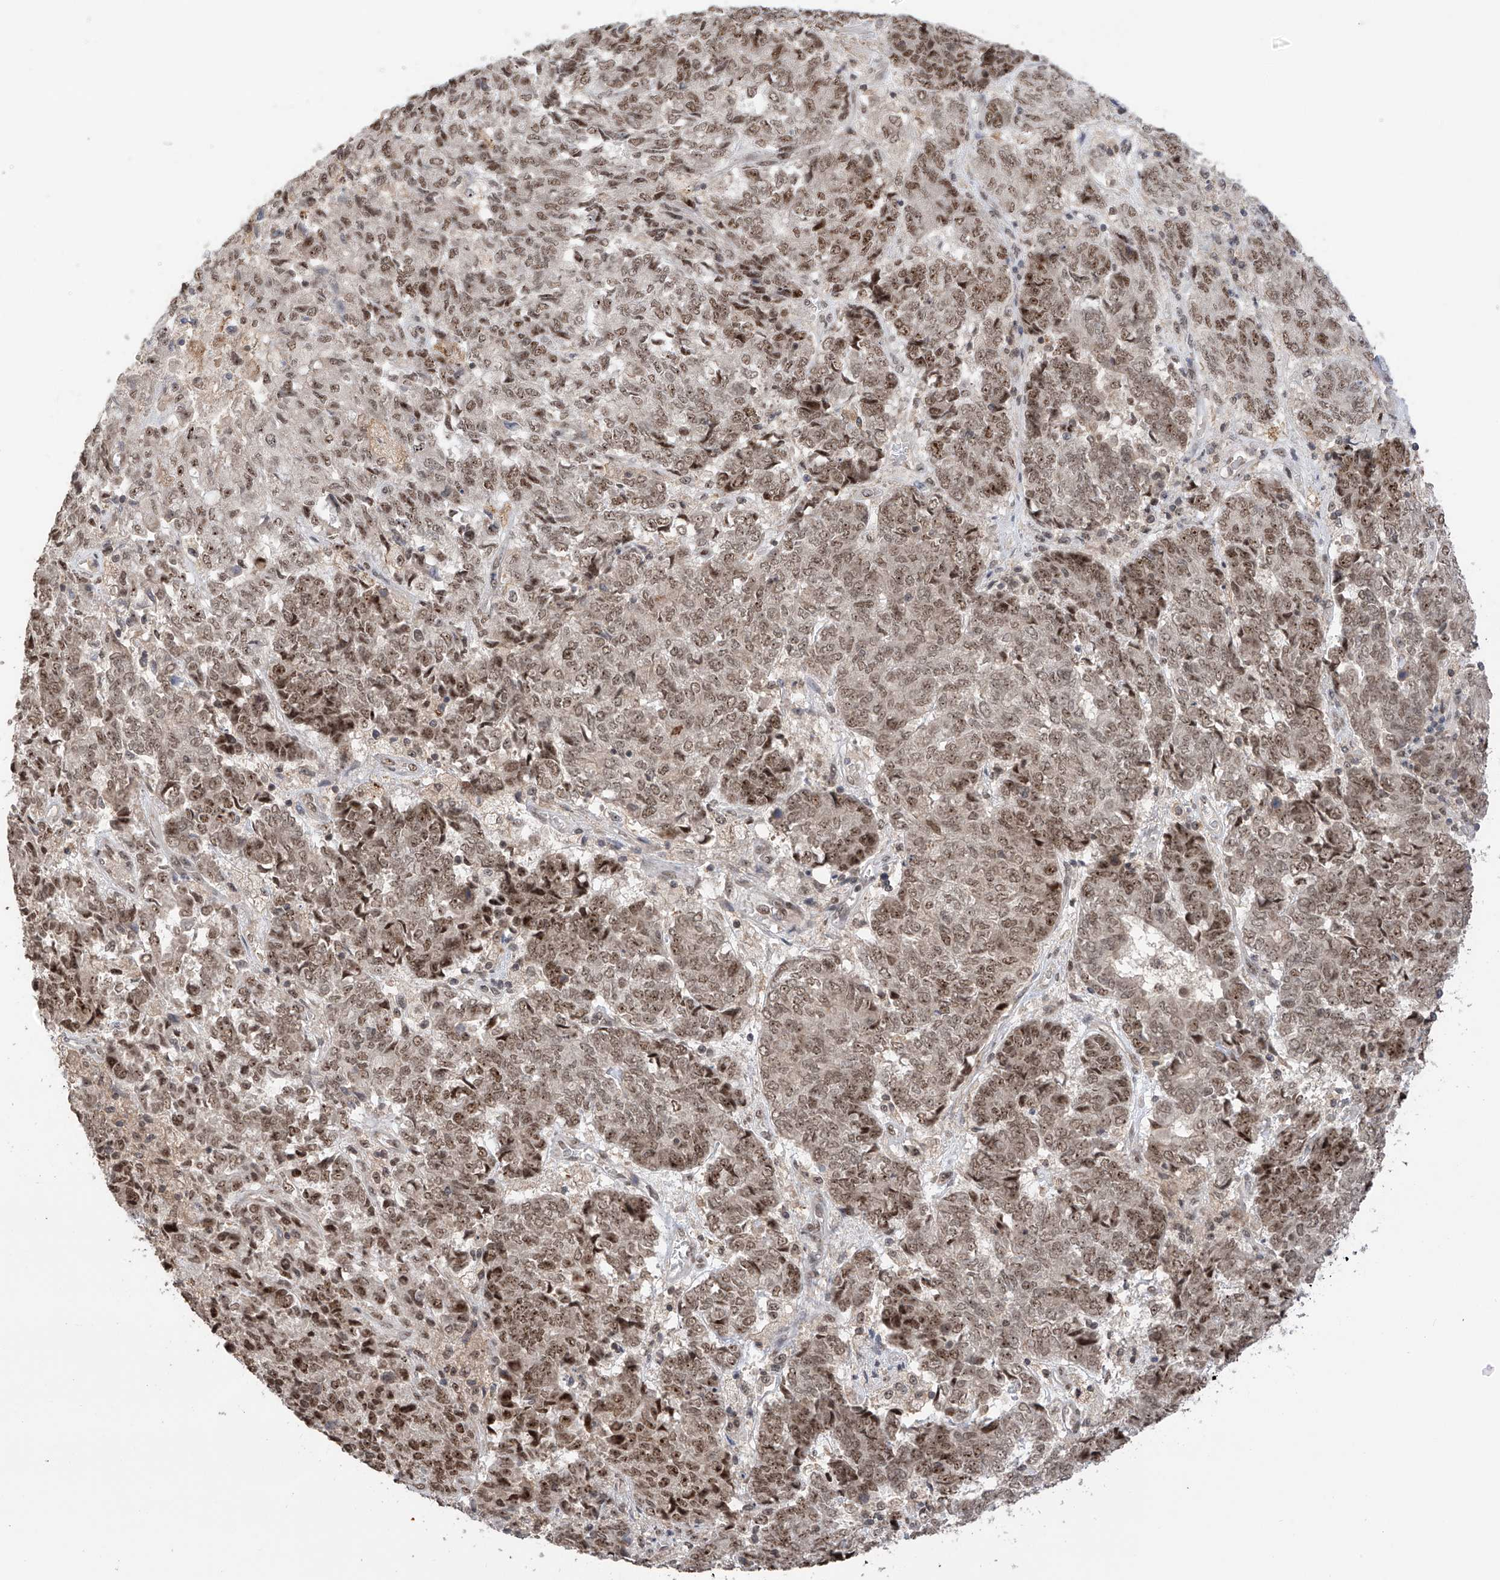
{"staining": {"intensity": "moderate", "quantity": ">75%", "location": "nuclear"}, "tissue": "endometrial cancer", "cell_type": "Tumor cells", "image_type": "cancer", "snomed": [{"axis": "morphology", "description": "Adenocarcinoma, NOS"}, {"axis": "topography", "description": "Endometrium"}], "caption": "Moderate nuclear positivity for a protein is appreciated in about >75% of tumor cells of endometrial cancer using immunohistochemistry.", "gene": "C1orf131", "patient": {"sex": "female", "age": 80}}